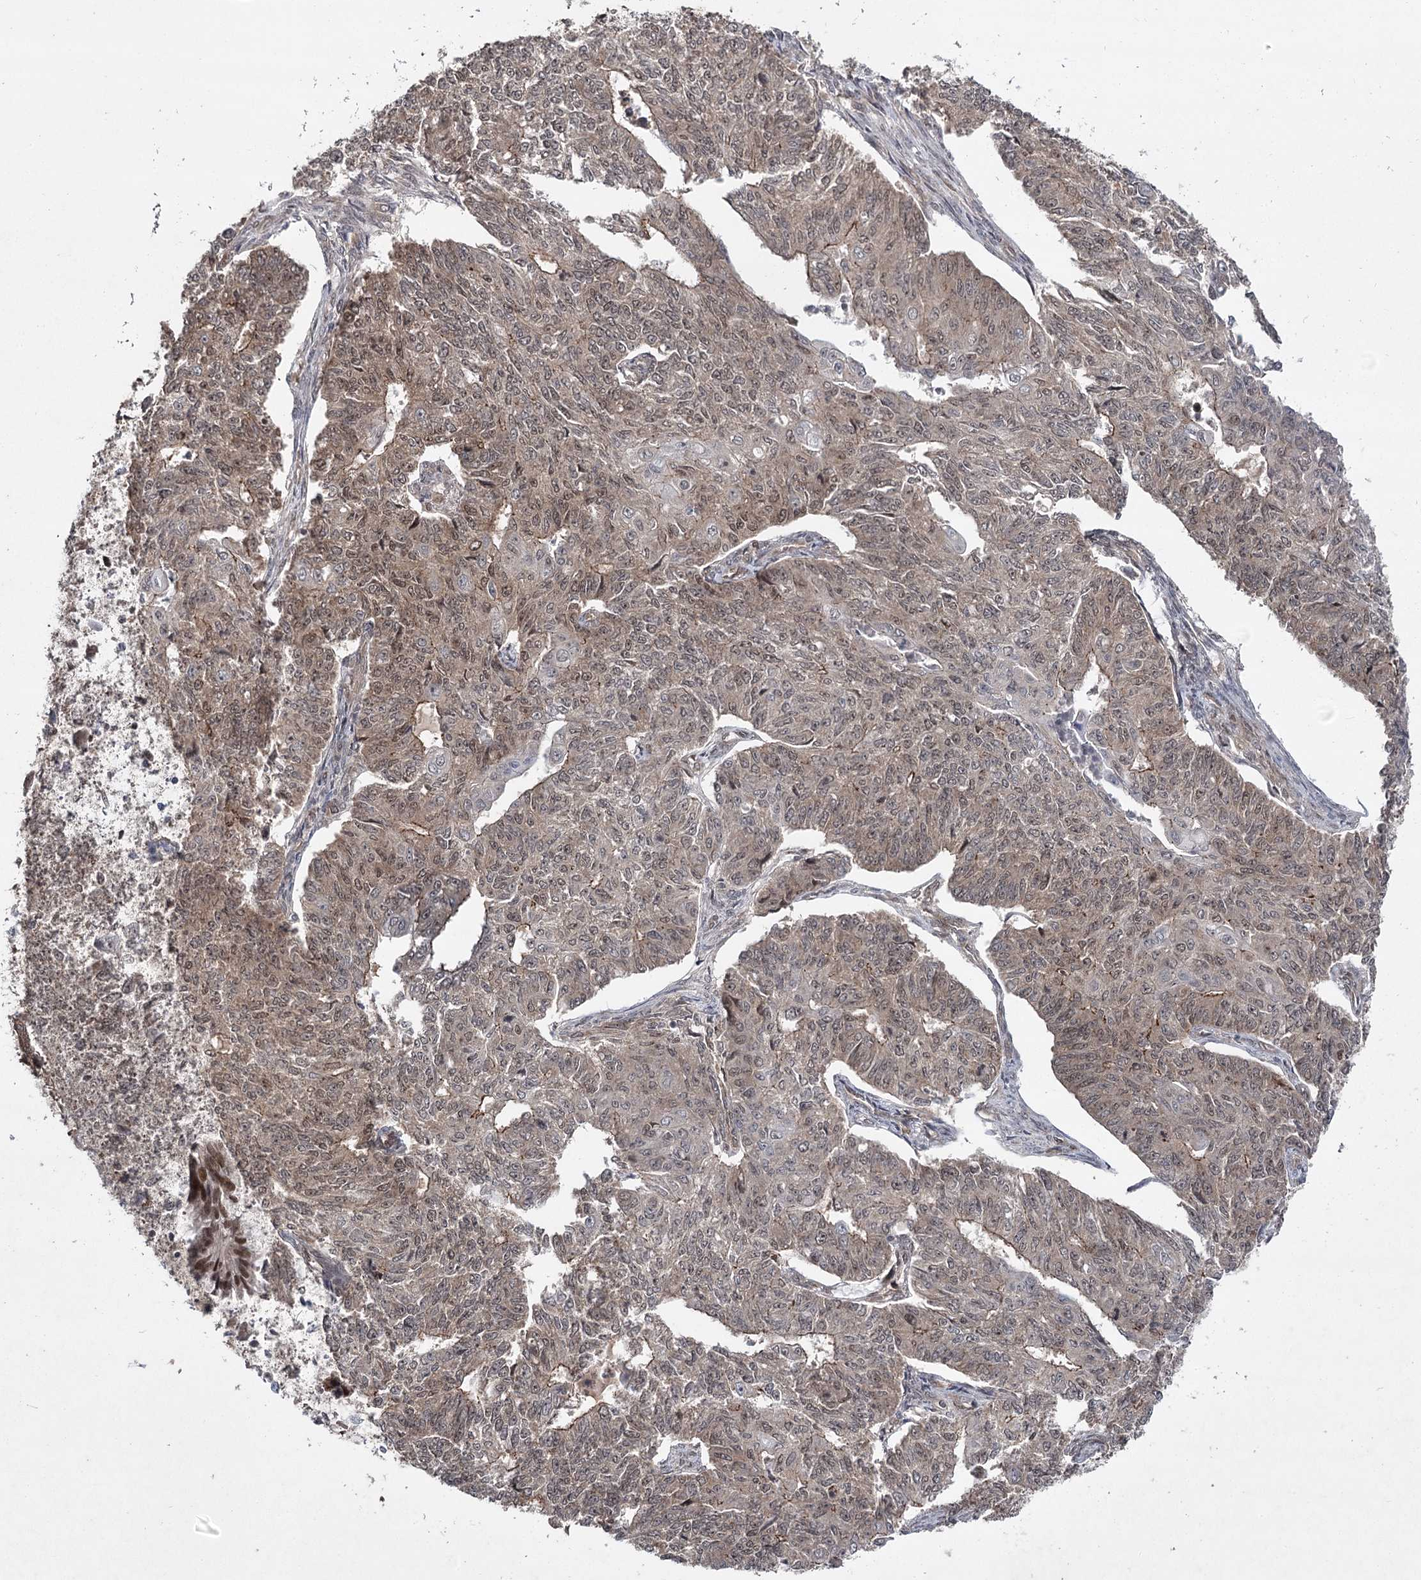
{"staining": {"intensity": "weak", "quantity": ">75%", "location": "cytoplasmic/membranous,nuclear"}, "tissue": "endometrial cancer", "cell_type": "Tumor cells", "image_type": "cancer", "snomed": [{"axis": "morphology", "description": "Adenocarcinoma, NOS"}, {"axis": "topography", "description": "Endometrium"}], "caption": "Brown immunohistochemical staining in endometrial adenocarcinoma reveals weak cytoplasmic/membranous and nuclear staining in approximately >75% of tumor cells.", "gene": "DCUN1D4", "patient": {"sex": "female", "age": 32}}